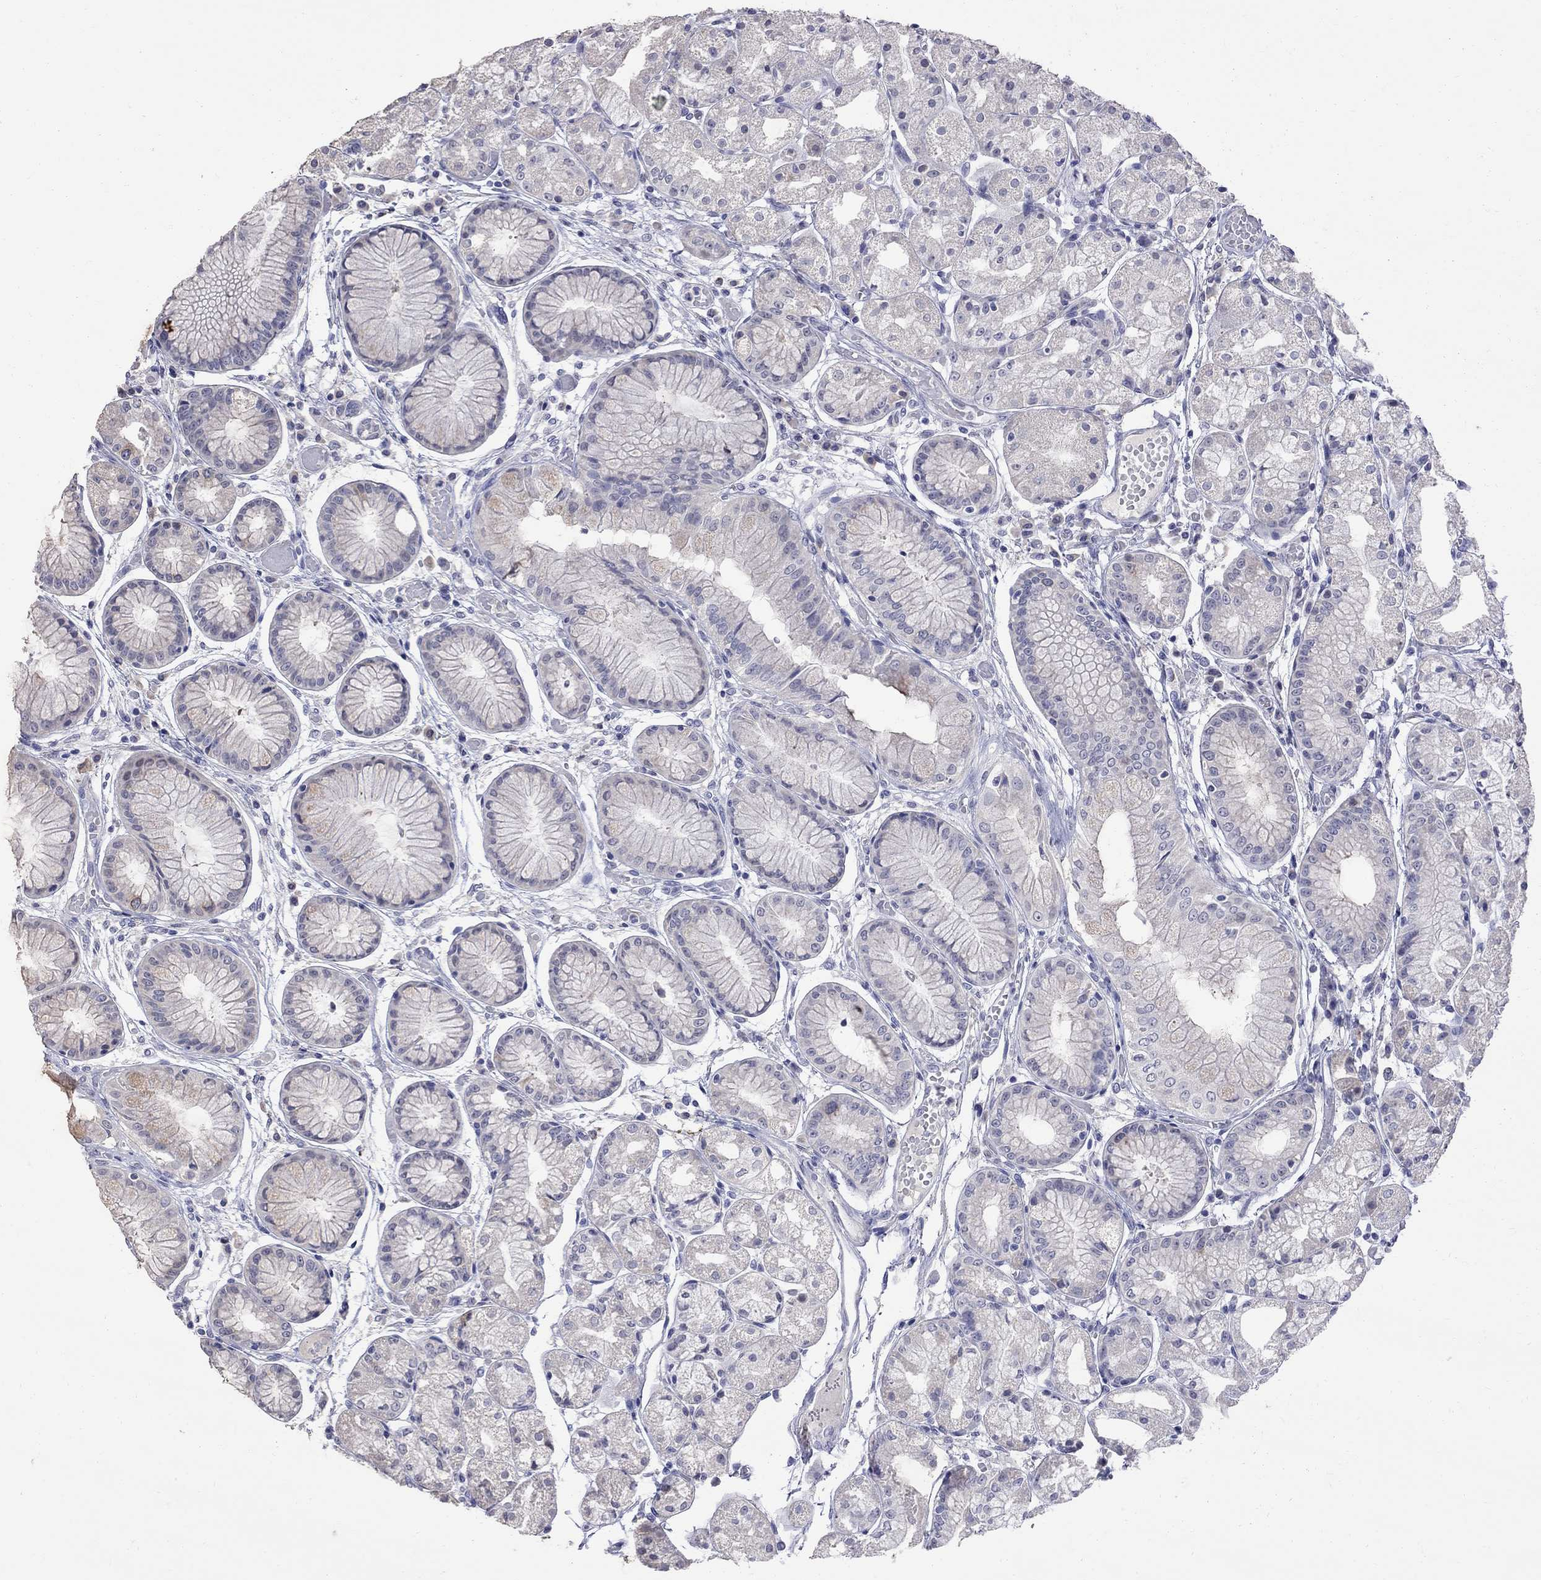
{"staining": {"intensity": "negative", "quantity": "none", "location": "none"}, "tissue": "stomach", "cell_type": "Glandular cells", "image_type": "normal", "snomed": [{"axis": "morphology", "description": "Normal tissue, NOS"}, {"axis": "topography", "description": "Stomach, upper"}], "caption": "Immunohistochemical staining of normal stomach exhibits no significant expression in glandular cells. (DAB (3,3'-diaminobenzidine) immunohistochemistry, high magnification).", "gene": "CKAP2", "patient": {"sex": "male", "age": 72}}